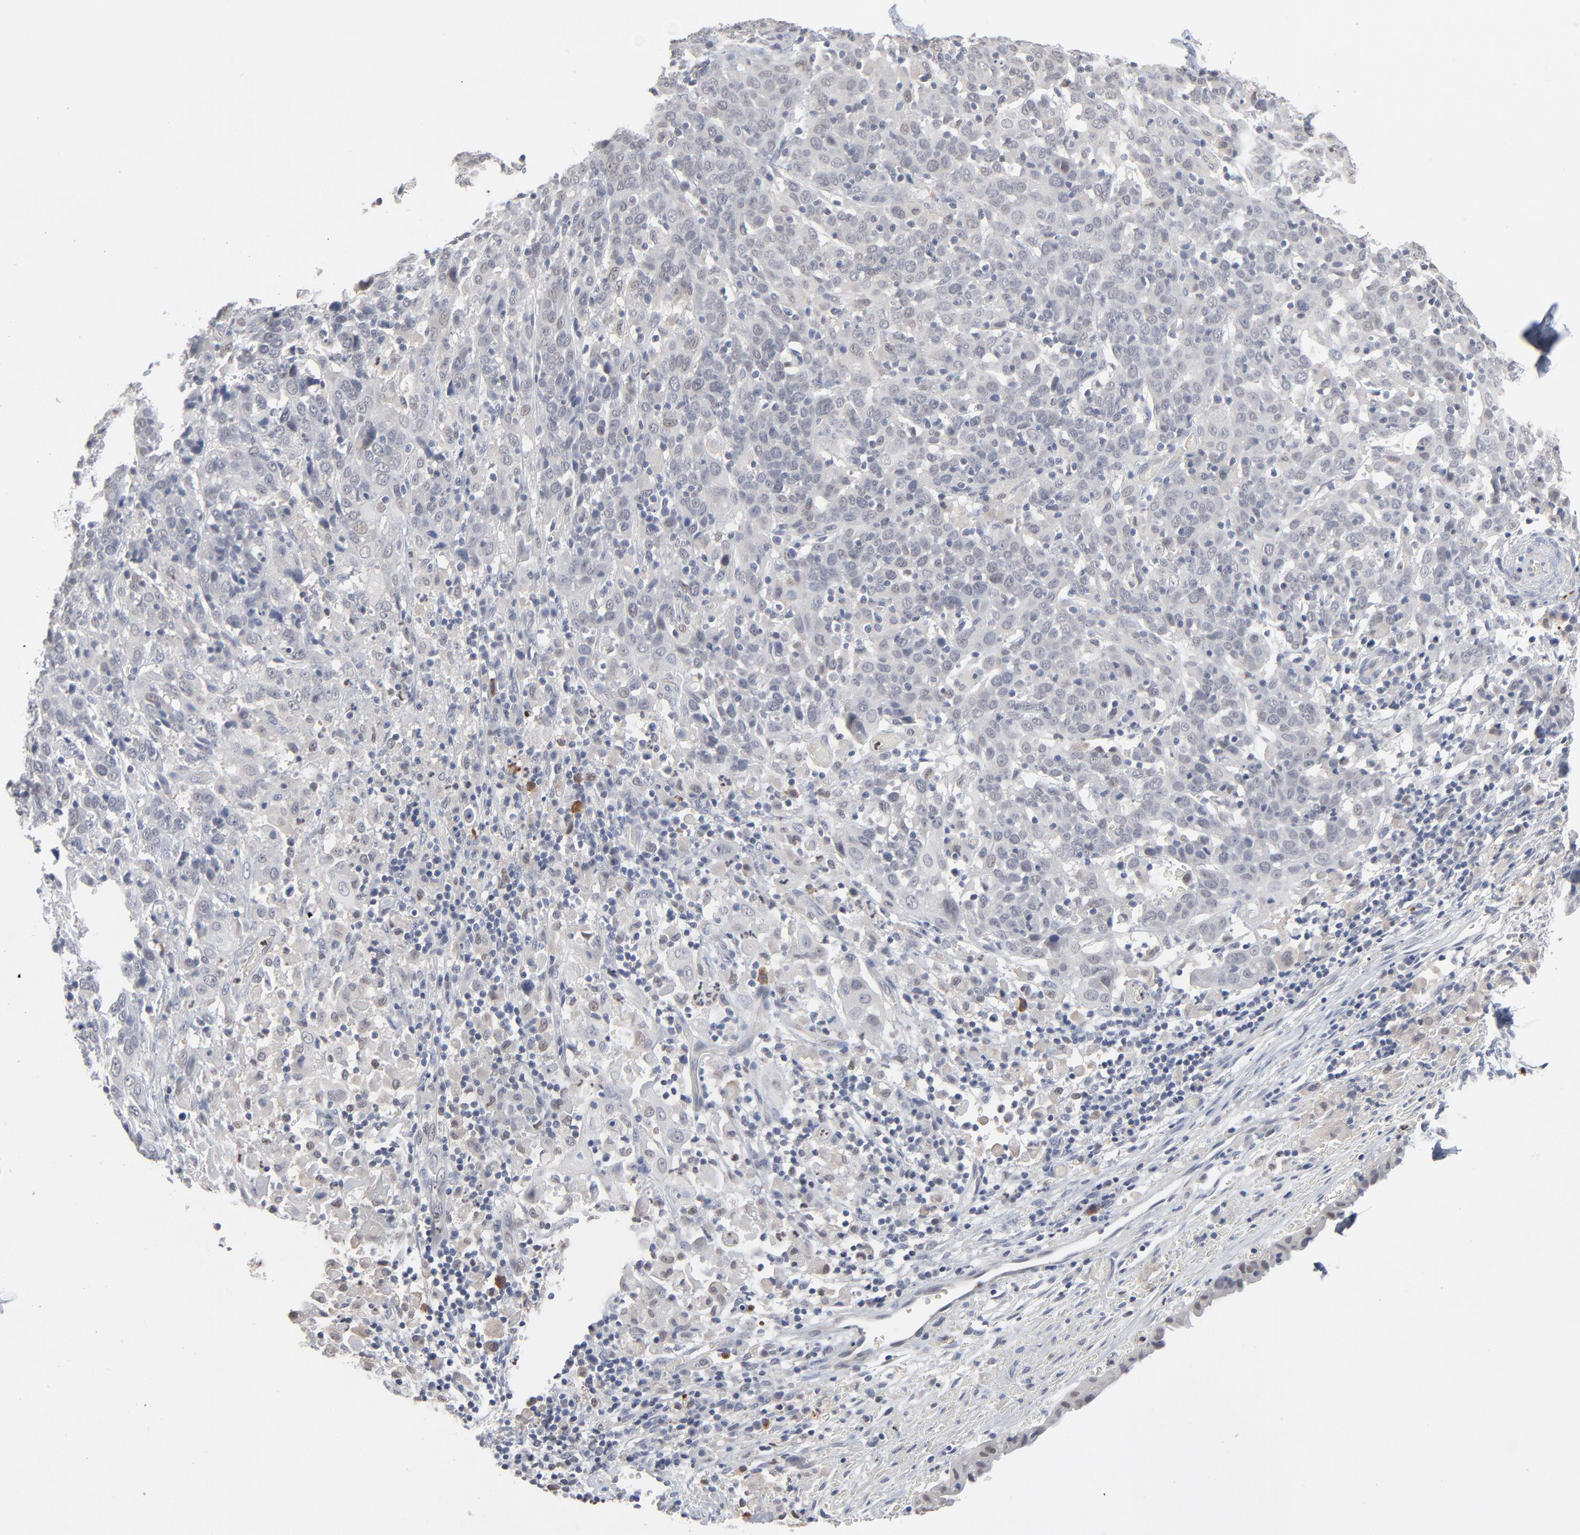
{"staining": {"intensity": "negative", "quantity": "none", "location": "none"}, "tissue": "cervical cancer", "cell_type": "Tumor cells", "image_type": "cancer", "snomed": [{"axis": "morphology", "description": "Normal tissue, NOS"}, {"axis": "morphology", "description": "Squamous cell carcinoma, NOS"}, {"axis": "topography", "description": "Cervix"}], "caption": "Immunohistochemistry histopathology image of human squamous cell carcinoma (cervical) stained for a protein (brown), which reveals no positivity in tumor cells. (DAB (3,3'-diaminobenzidine) immunohistochemistry, high magnification).", "gene": "FOXN2", "patient": {"sex": "female", "age": 67}}